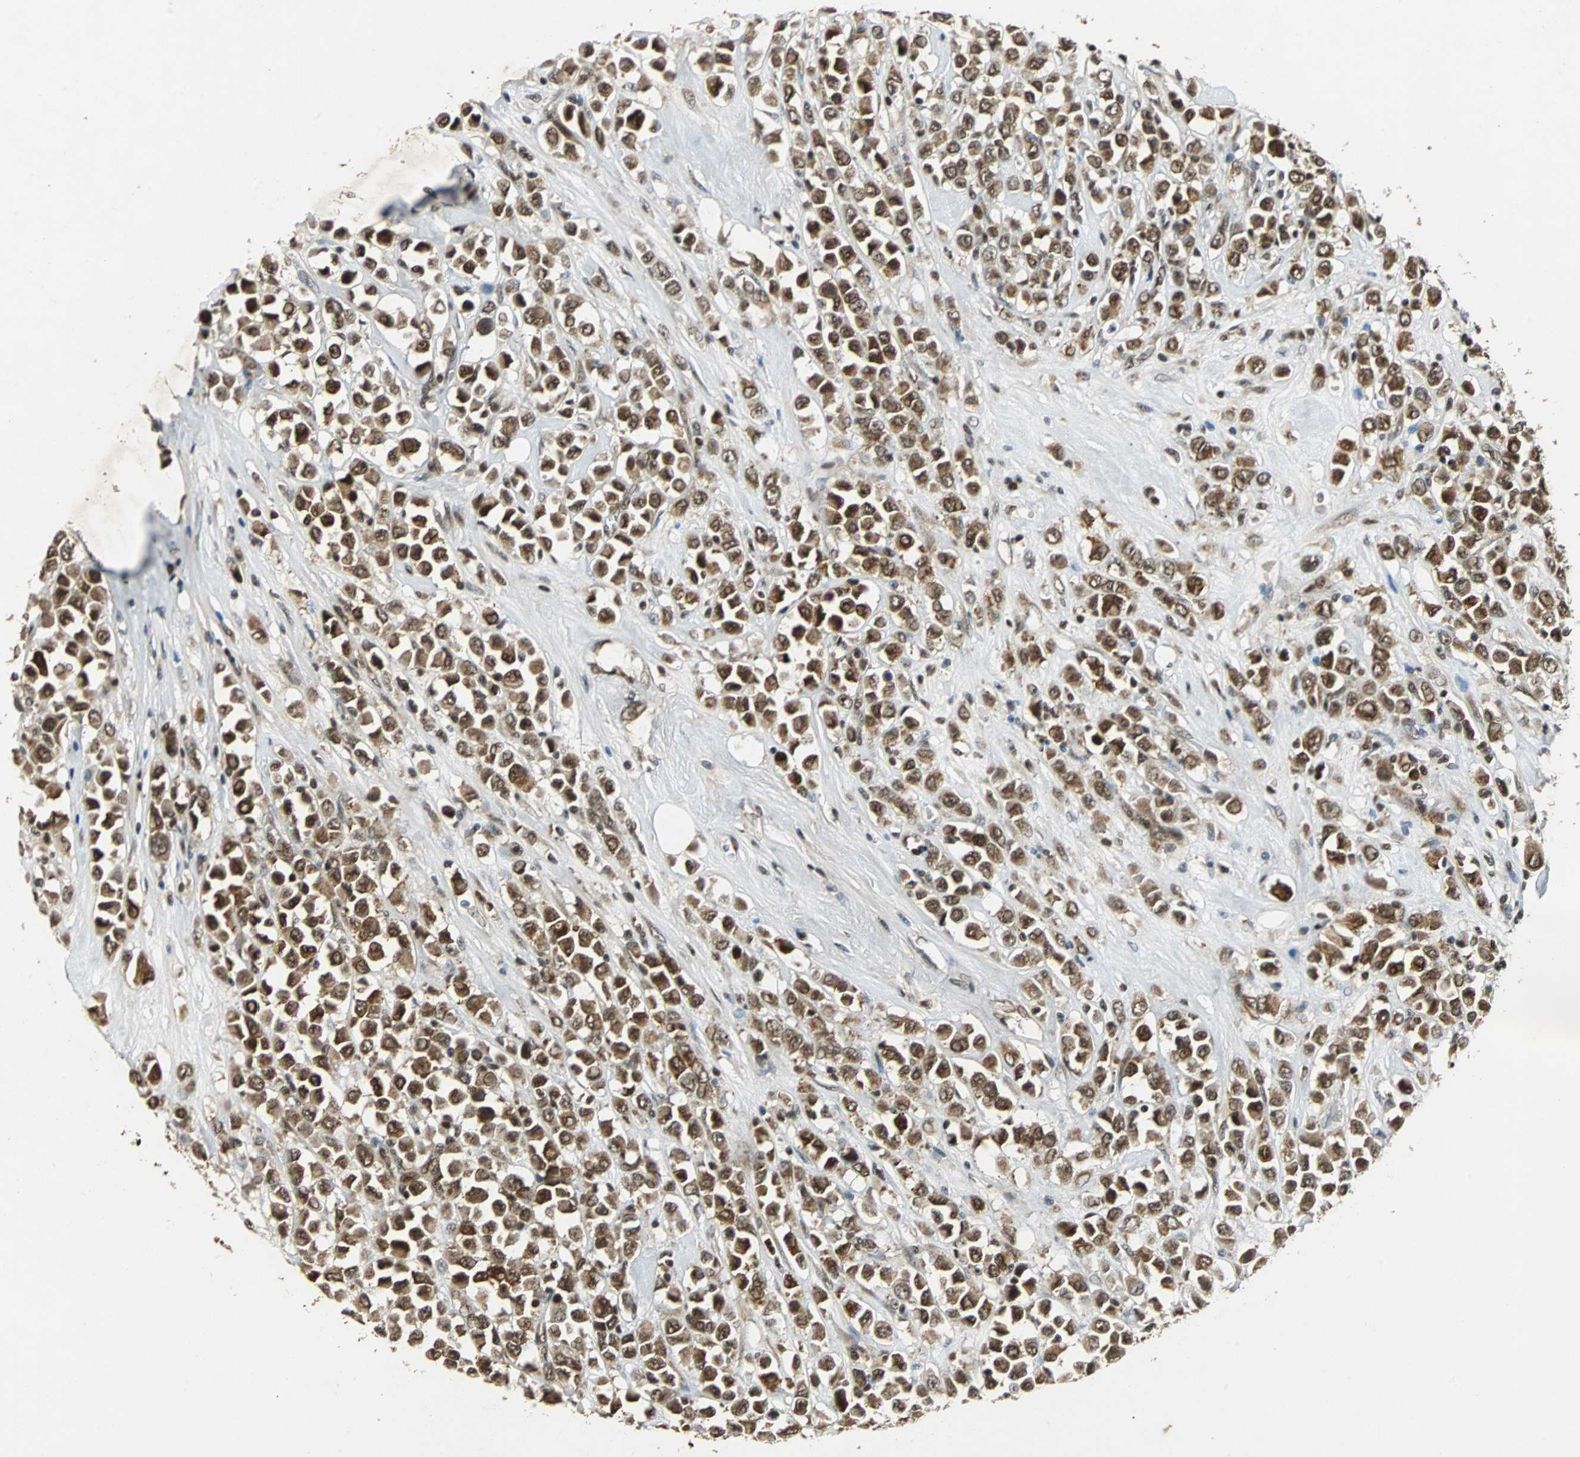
{"staining": {"intensity": "strong", "quantity": ">75%", "location": "nuclear"}, "tissue": "breast cancer", "cell_type": "Tumor cells", "image_type": "cancer", "snomed": [{"axis": "morphology", "description": "Duct carcinoma"}, {"axis": "topography", "description": "Breast"}], "caption": "Brown immunohistochemical staining in human breast cancer demonstrates strong nuclear expression in approximately >75% of tumor cells.", "gene": "TAF5", "patient": {"sex": "female", "age": 61}}